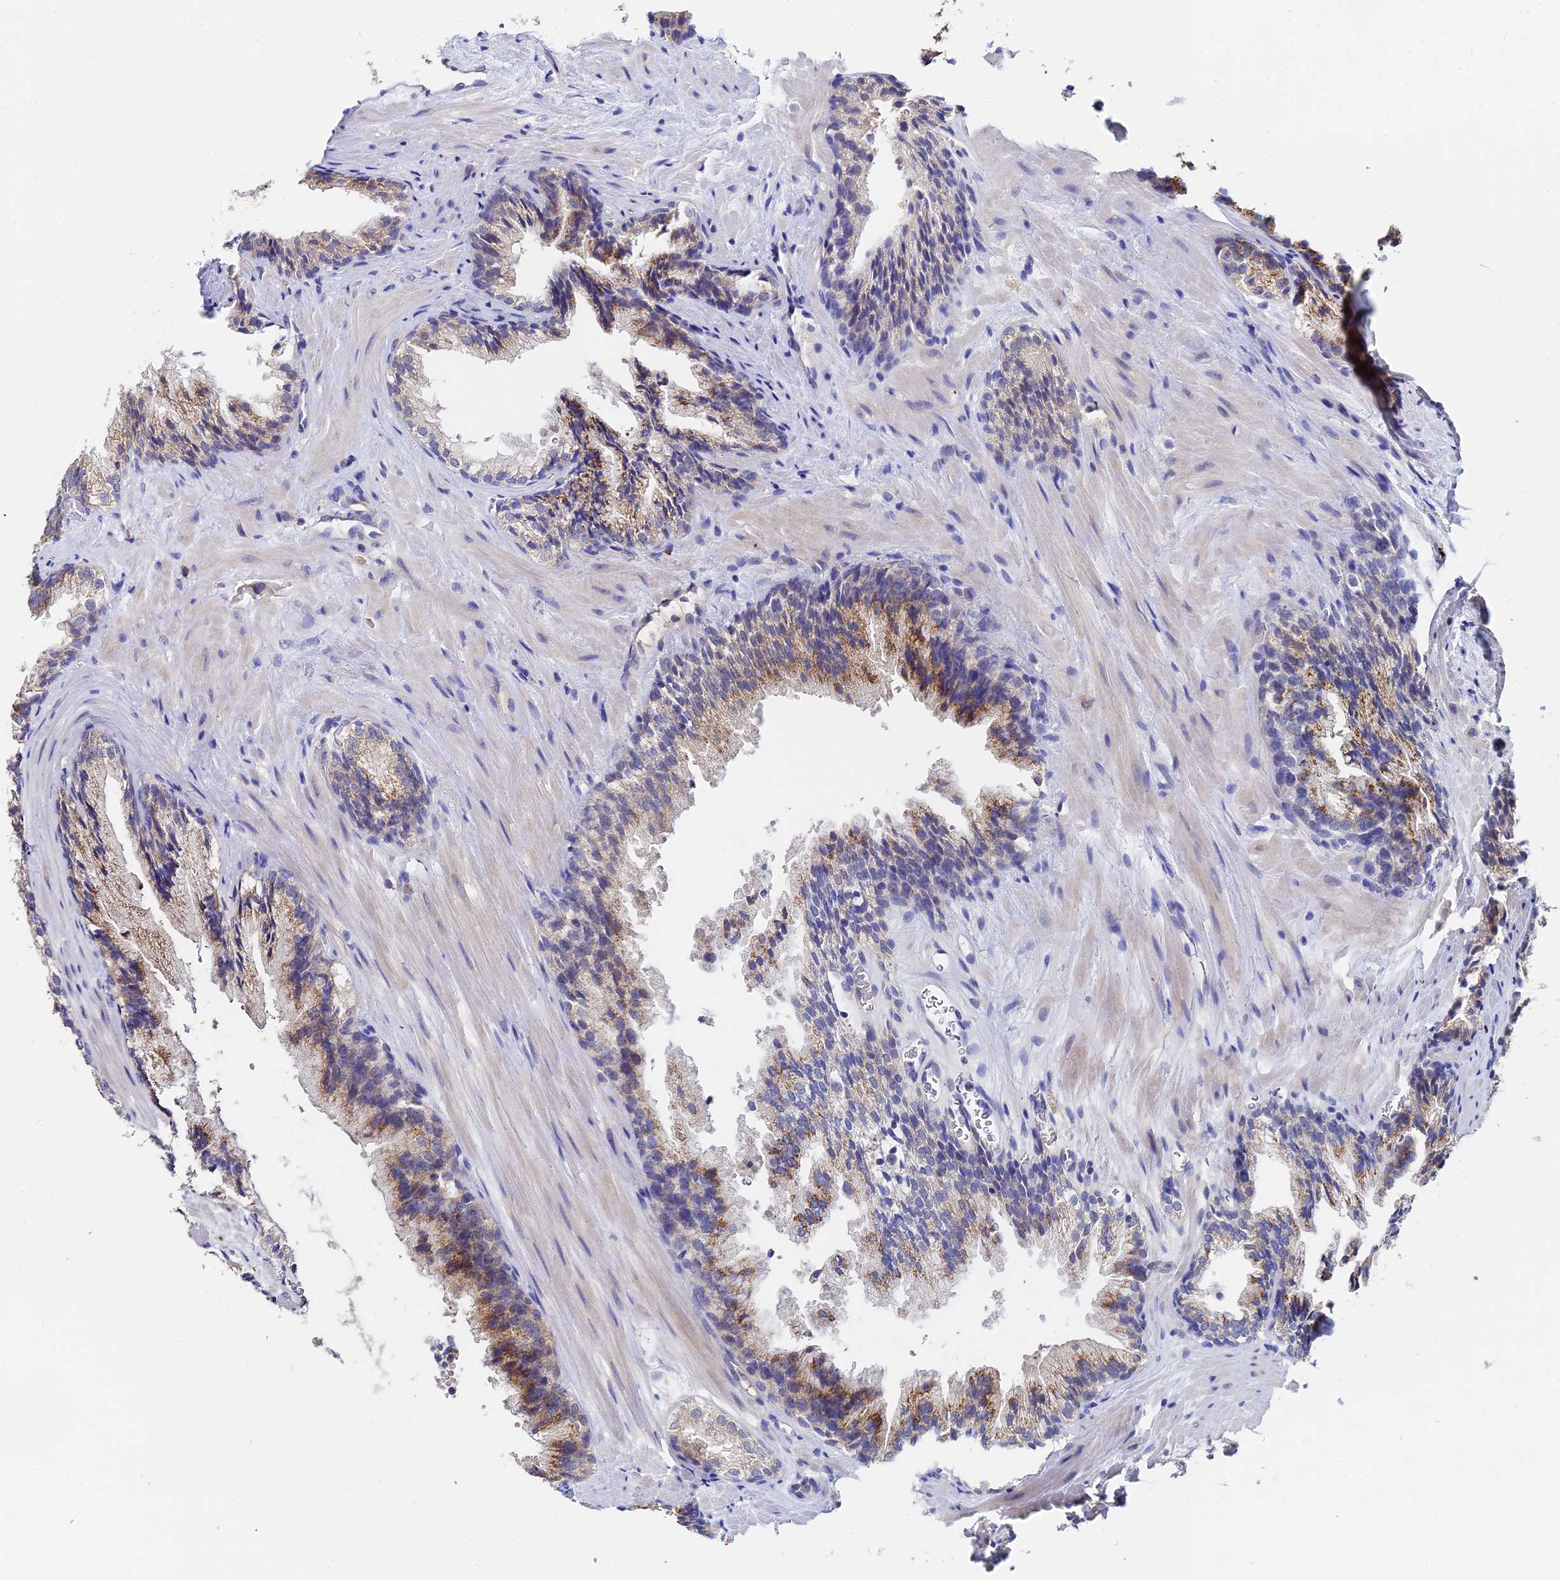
{"staining": {"intensity": "moderate", "quantity": "25%-75%", "location": "cytoplasmic/membranous"}, "tissue": "prostate cancer", "cell_type": "Tumor cells", "image_type": "cancer", "snomed": [{"axis": "morphology", "description": "Adenocarcinoma, High grade"}, {"axis": "topography", "description": "Prostate"}], "caption": "Immunohistochemistry of human adenocarcinoma (high-grade) (prostate) shows medium levels of moderate cytoplasmic/membranous expression in about 25%-75% of tumor cells.", "gene": "UBE2L3", "patient": {"sex": "male", "age": 57}}